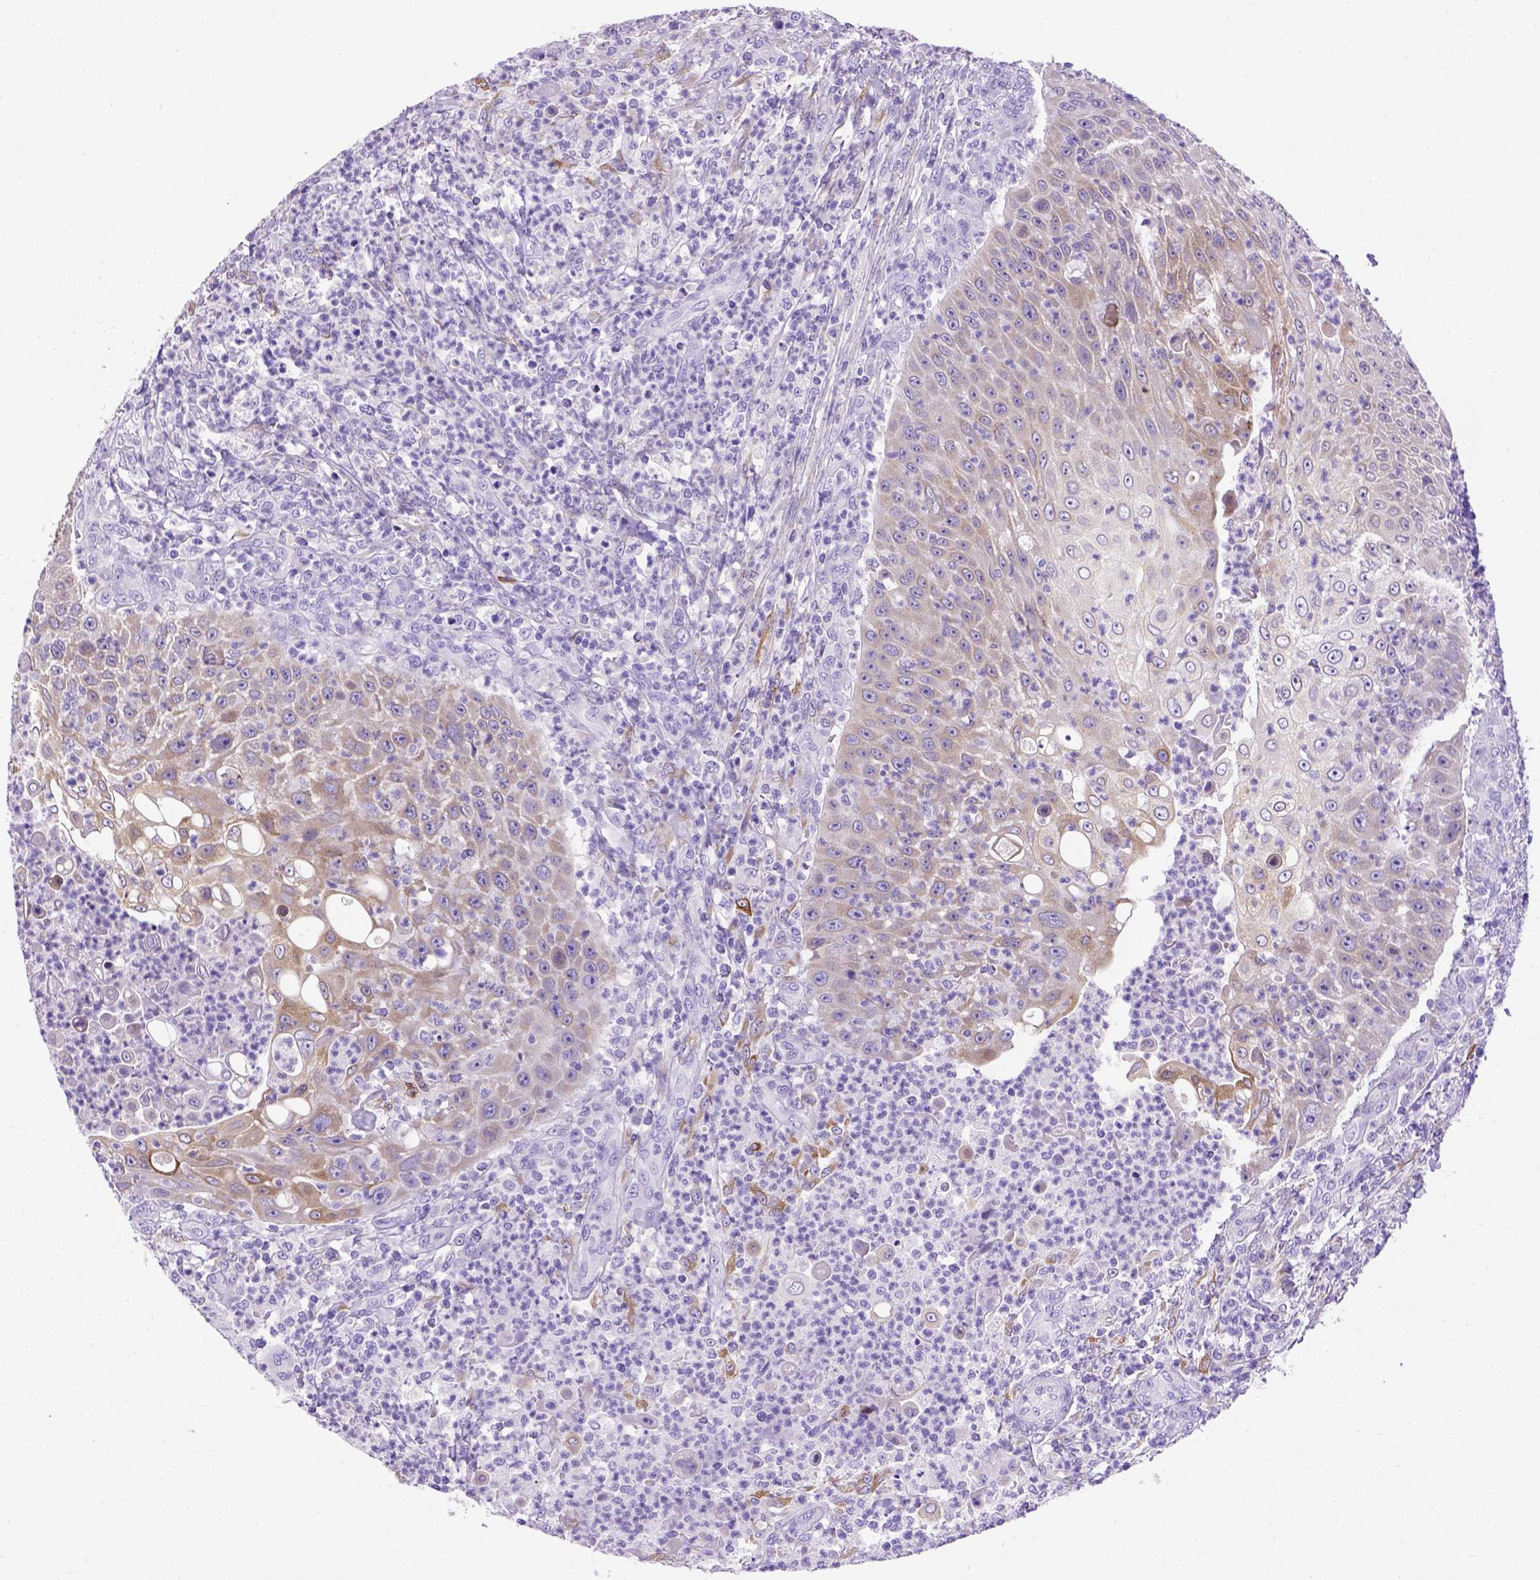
{"staining": {"intensity": "weak", "quantity": "25%-75%", "location": "cytoplasmic/membranous"}, "tissue": "head and neck cancer", "cell_type": "Tumor cells", "image_type": "cancer", "snomed": [{"axis": "morphology", "description": "Squamous cell carcinoma, NOS"}, {"axis": "topography", "description": "Head-Neck"}], "caption": "Head and neck cancer (squamous cell carcinoma) was stained to show a protein in brown. There is low levels of weak cytoplasmic/membranous positivity in about 25%-75% of tumor cells. Immunohistochemistry (ihc) stains the protein of interest in brown and the nuclei are stained blue.", "gene": "PTGES", "patient": {"sex": "male", "age": 69}}